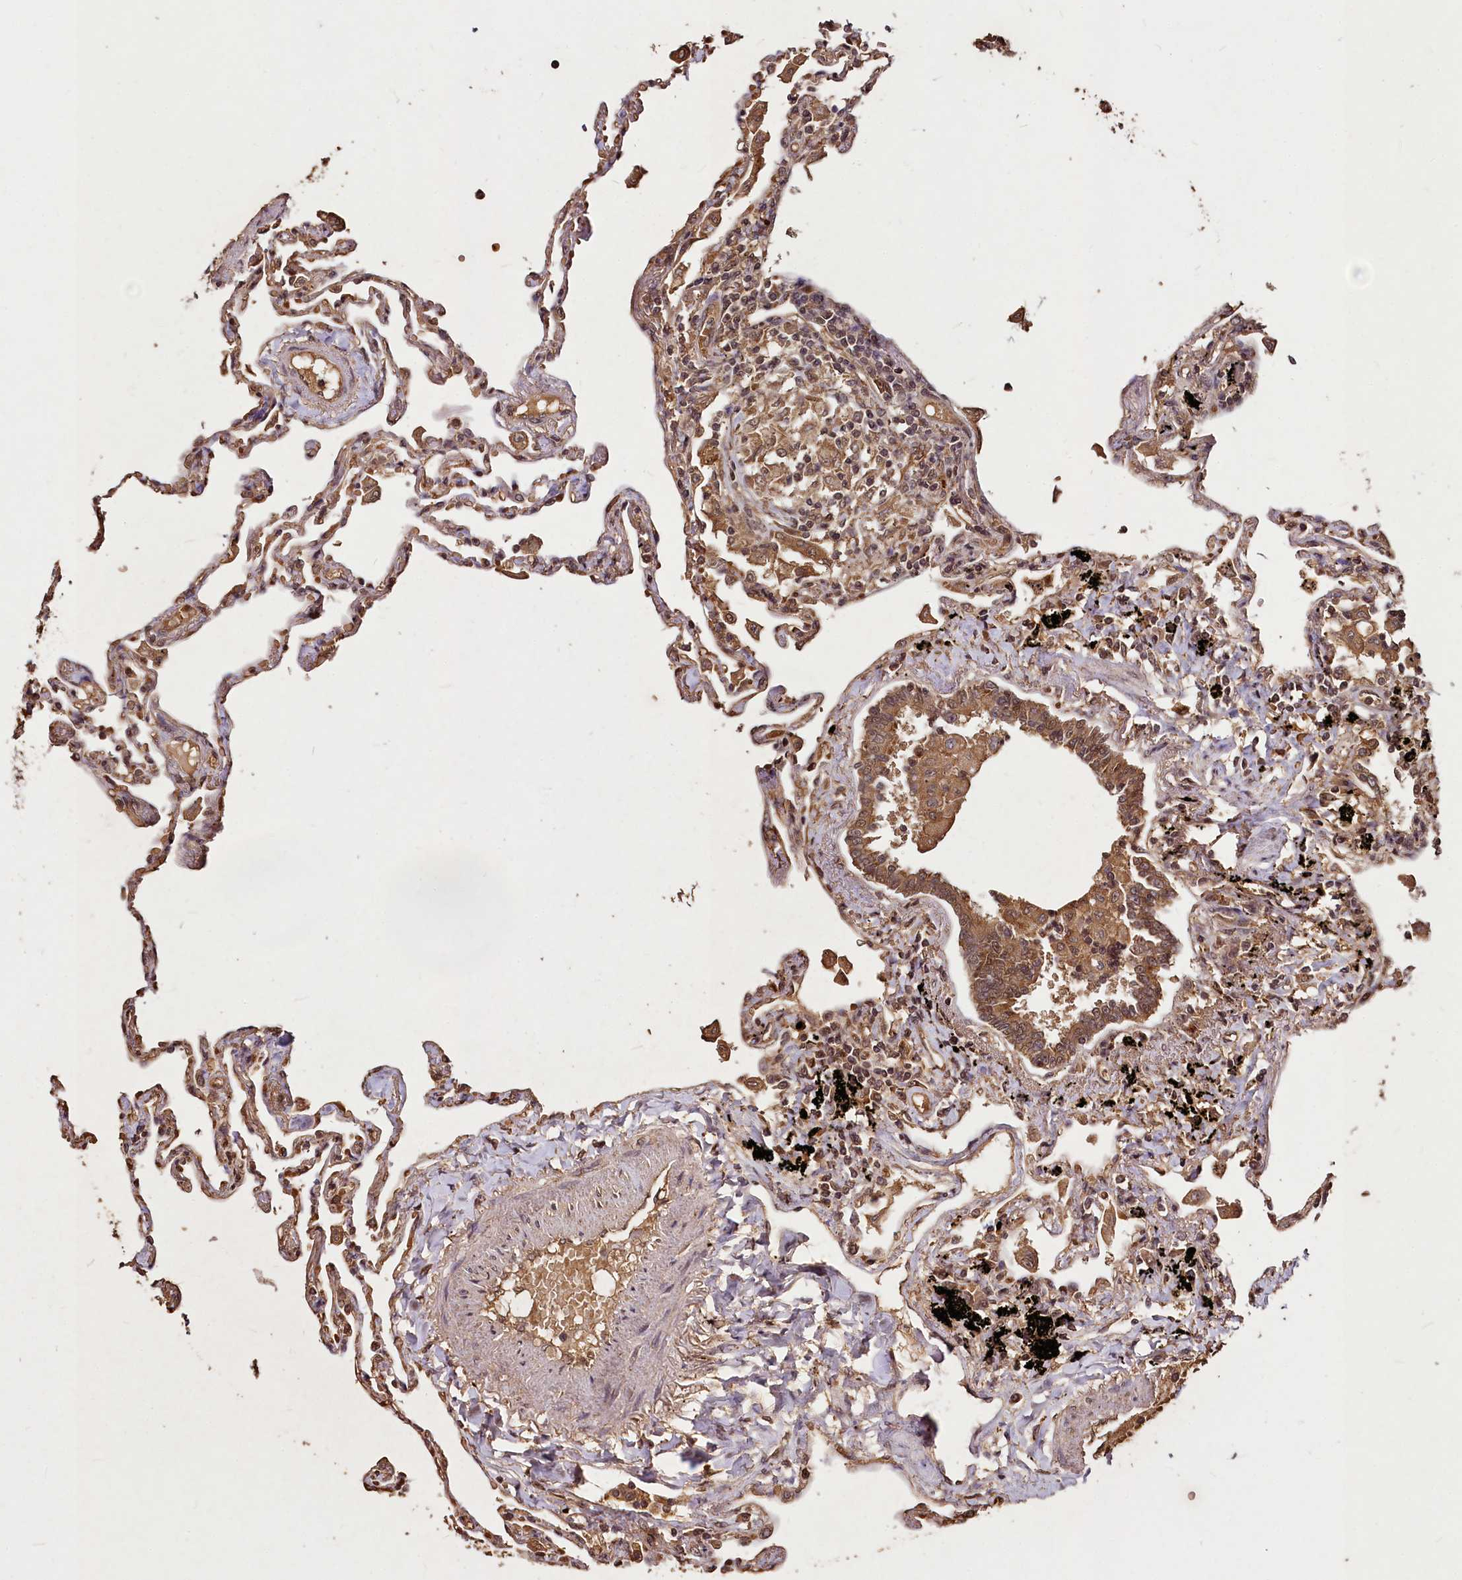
{"staining": {"intensity": "moderate", "quantity": ">75%", "location": "cytoplasmic/membranous"}, "tissue": "lung", "cell_type": "Alveolar cells", "image_type": "normal", "snomed": [{"axis": "morphology", "description": "Normal tissue, NOS"}, {"axis": "topography", "description": "Lung"}], "caption": "Immunohistochemical staining of normal lung reveals moderate cytoplasmic/membranous protein positivity in approximately >75% of alveolar cells.", "gene": "VPS51", "patient": {"sex": "female", "age": 67}}